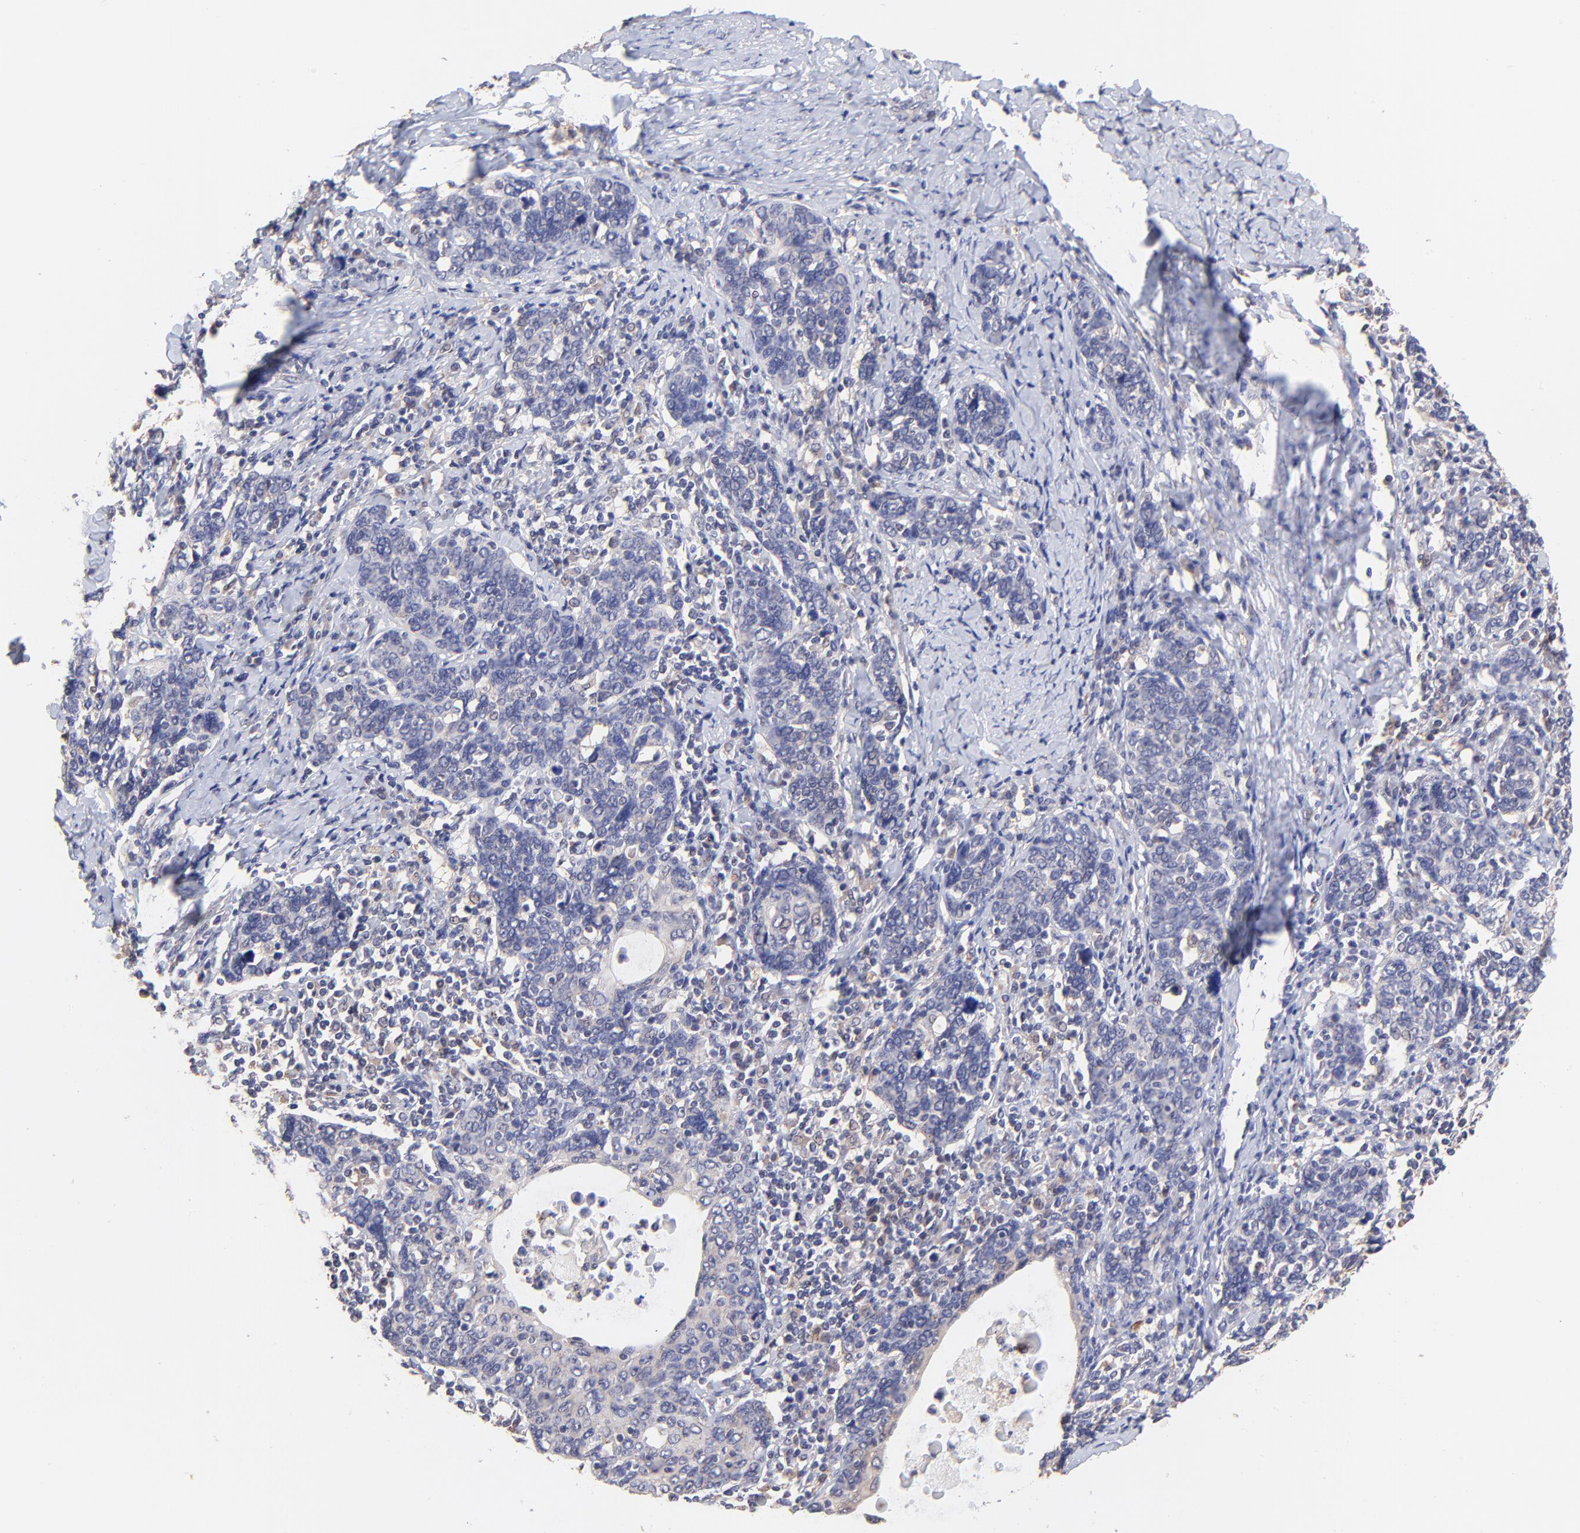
{"staining": {"intensity": "negative", "quantity": "none", "location": "none"}, "tissue": "cervical cancer", "cell_type": "Tumor cells", "image_type": "cancer", "snomed": [{"axis": "morphology", "description": "Squamous cell carcinoma, NOS"}, {"axis": "topography", "description": "Cervix"}], "caption": "Immunohistochemistry (IHC) photomicrograph of human cervical cancer (squamous cell carcinoma) stained for a protein (brown), which demonstrates no positivity in tumor cells.", "gene": "ZNF747", "patient": {"sex": "female", "age": 41}}